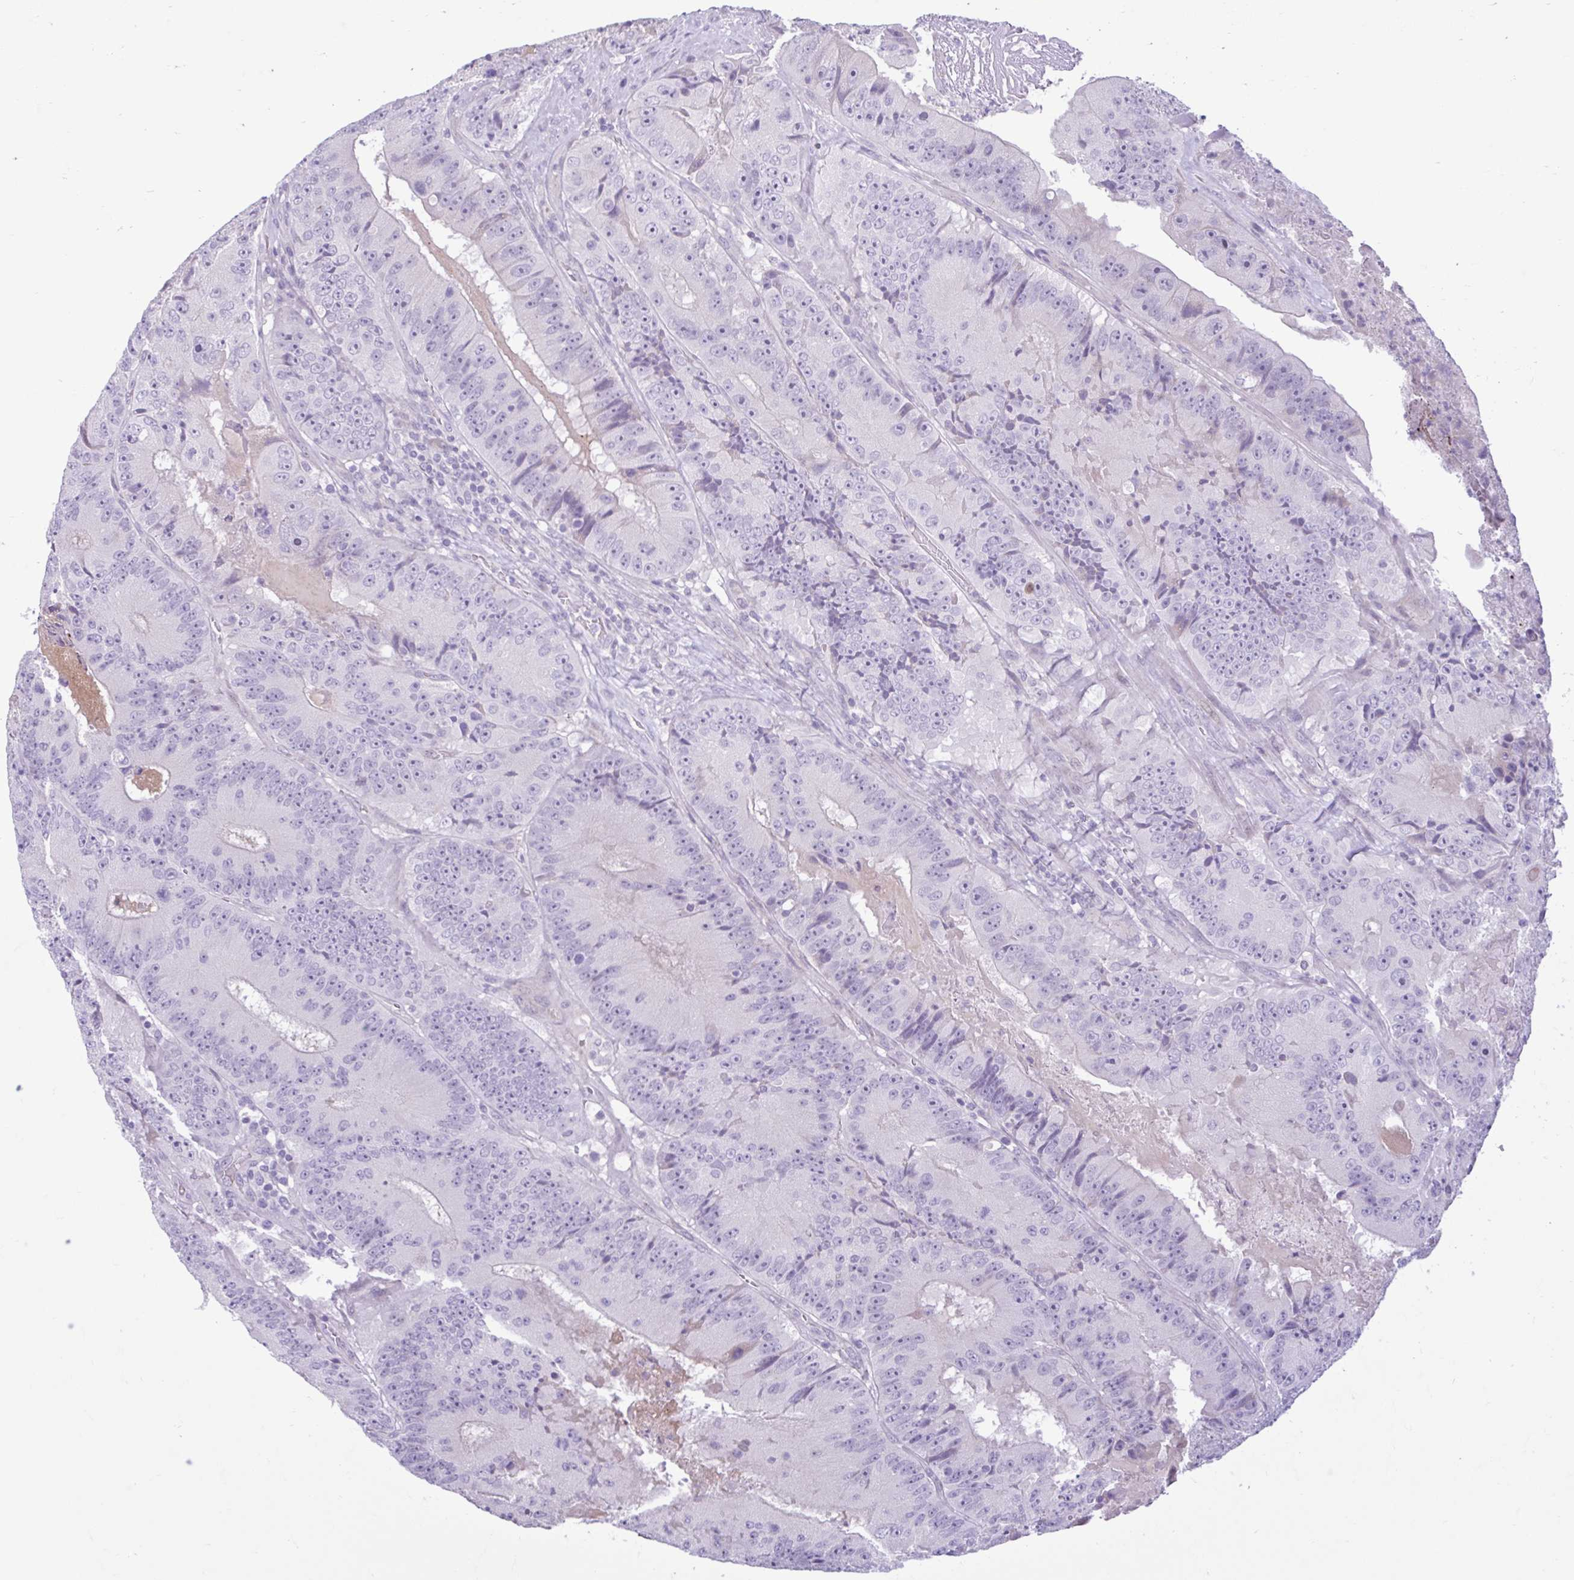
{"staining": {"intensity": "negative", "quantity": "none", "location": "none"}, "tissue": "colorectal cancer", "cell_type": "Tumor cells", "image_type": "cancer", "snomed": [{"axis": "morphology", "description": "Adenocarcinoma, NOS"}, {"axis": "topography", "description": "Colon"}], "caption": "Immunohistochemical staining of colorectal cancer reveals no significant staining in tumor cells. (DAB IHC, high magnification).", "gene": "FAM153A", "patient": {"sex": "female", "age": 86}}